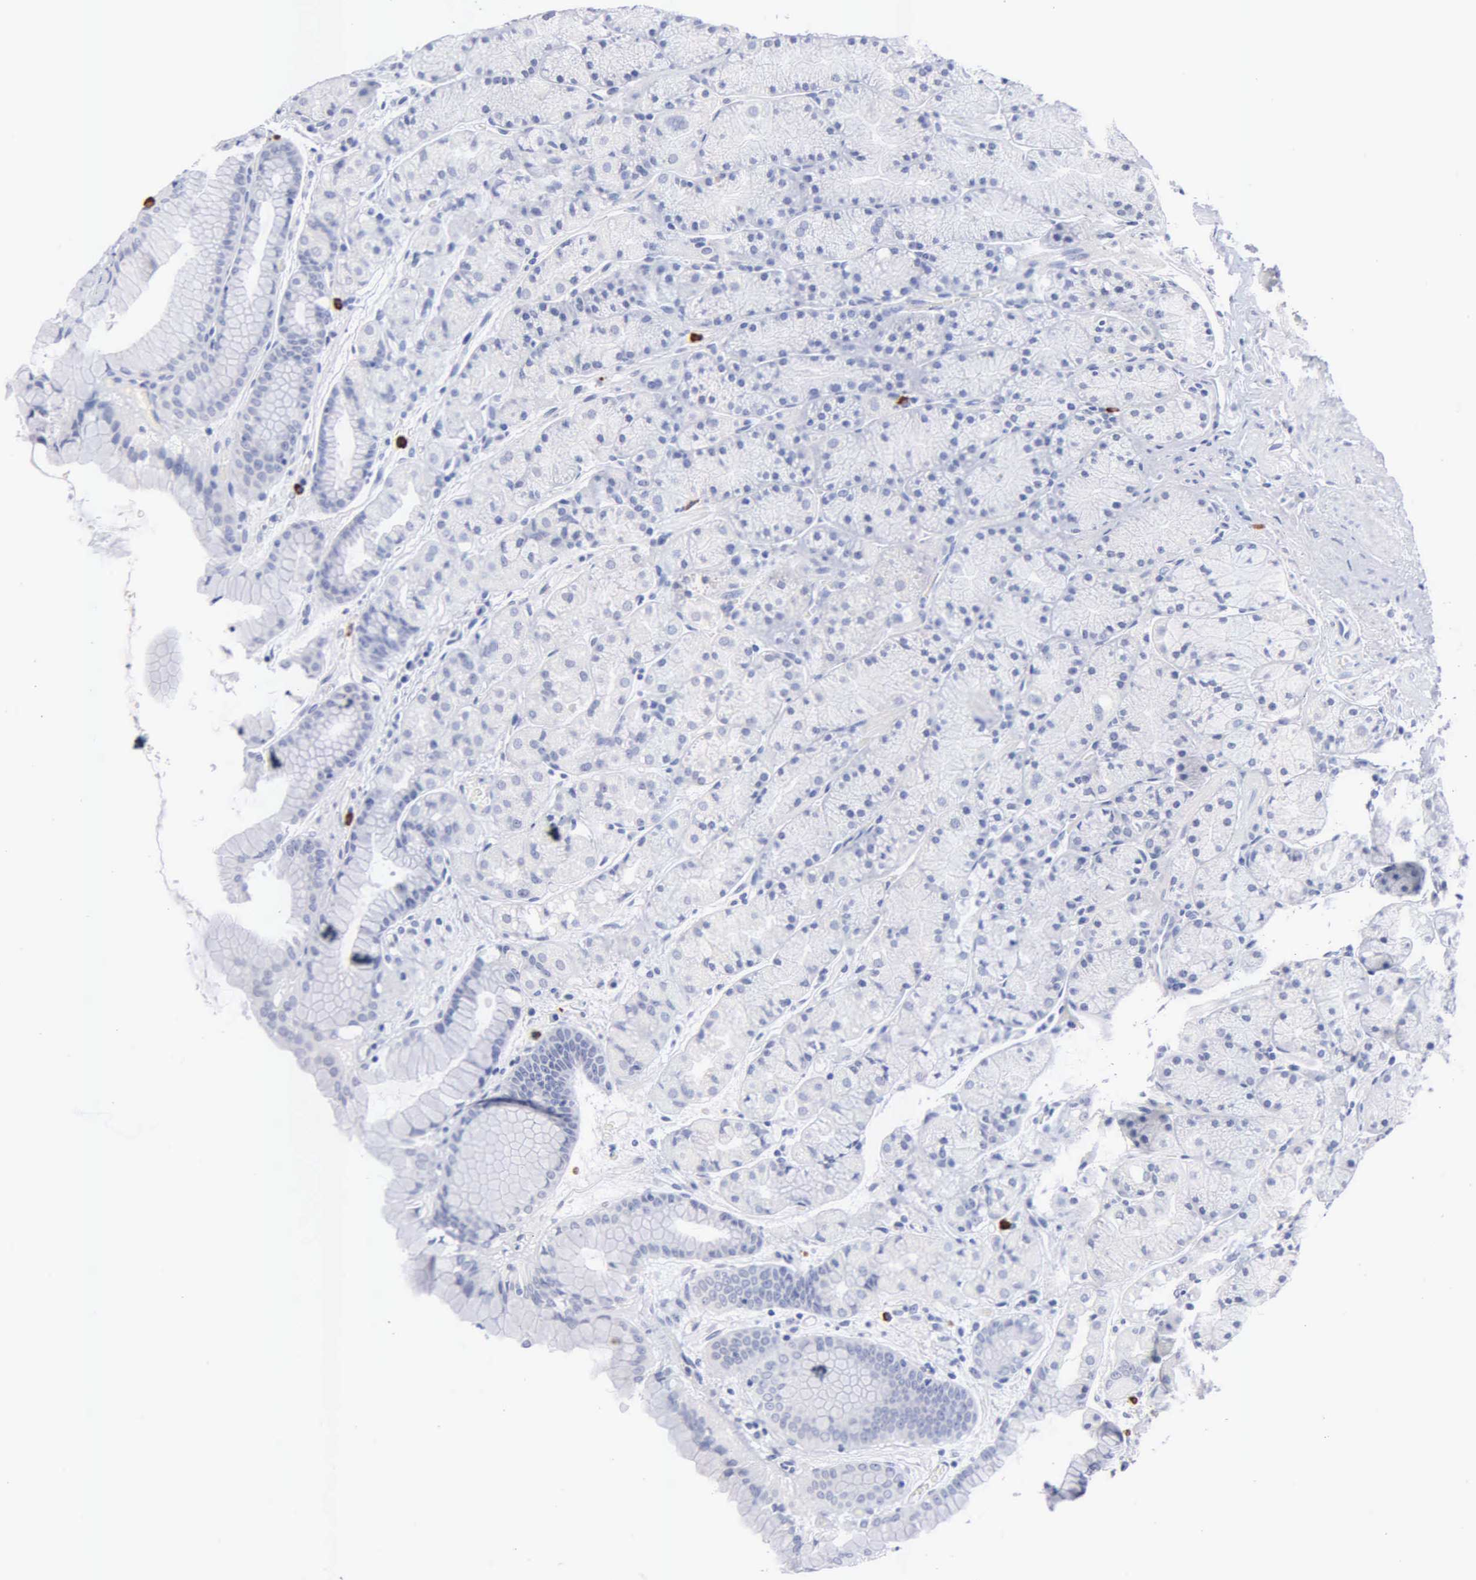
{"staining": {"intensity": "negative", "quantity": "none", "location": "none"}, "tissue": "stomach", "cell_type": "Glandular cells", "image_type": "normal", "snomed": [{"axis": "morphology", "description": "Normal tissue, NOS"}, {"axis": "topography", "description": "Stomach, upper"}], "caption": "IHC photomicrograph of unremarkable stomach: human stomach stained with DAB (3,3'-diaminobenzidine) demonstrates no significant protein expression in glandular cells.", "gene": "ASPHD2", "patient": {"sex": "male", "age": 72}}